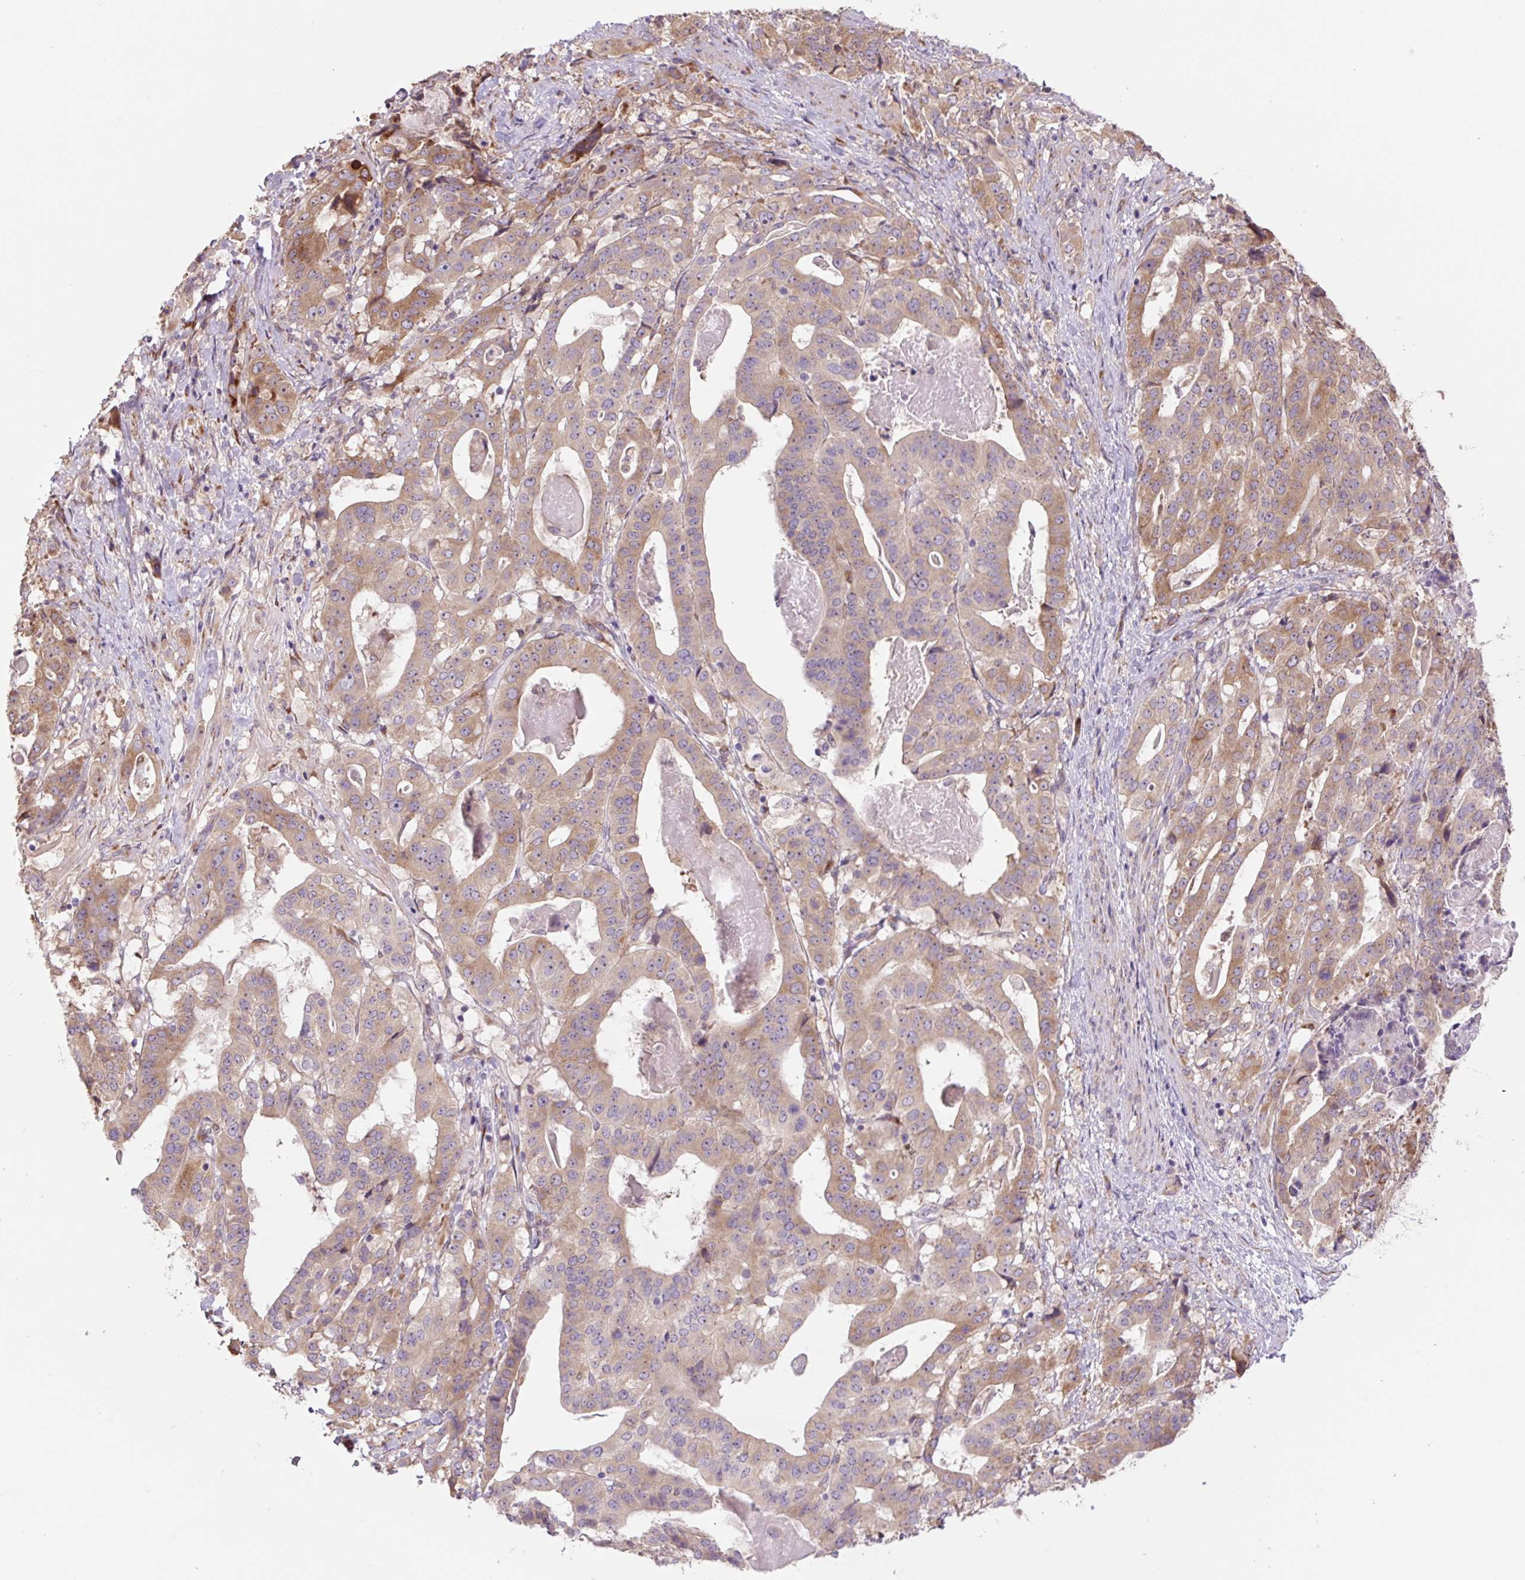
{"staining": {"intensity": "moderate", "quantity": ">75%", "location": "cytoplasmic/membranous"}, "tissue": "stomach cancer", "cell_type": "Tumor cells", "image_type": "cancer", "snomed": [{"axis": "morphology", "description": "Adenocarcinoma, NOS"}, {"axis": "topography", "description": "Stomach"}], "caption": "Immunohistochemistry histopathology image of neoplastic tissue: human stomach cancer (adenocarcinoma) stained using immunohistochemistry exhibits medium levels of moderate protein expression localized specifically in the cytoplasmic/membranous of tumor cells, appearing as a cytoplasmic/membranous brown color.", "gene": "PLA2G4A", "patient": {"sex": "male", "age": 48}}